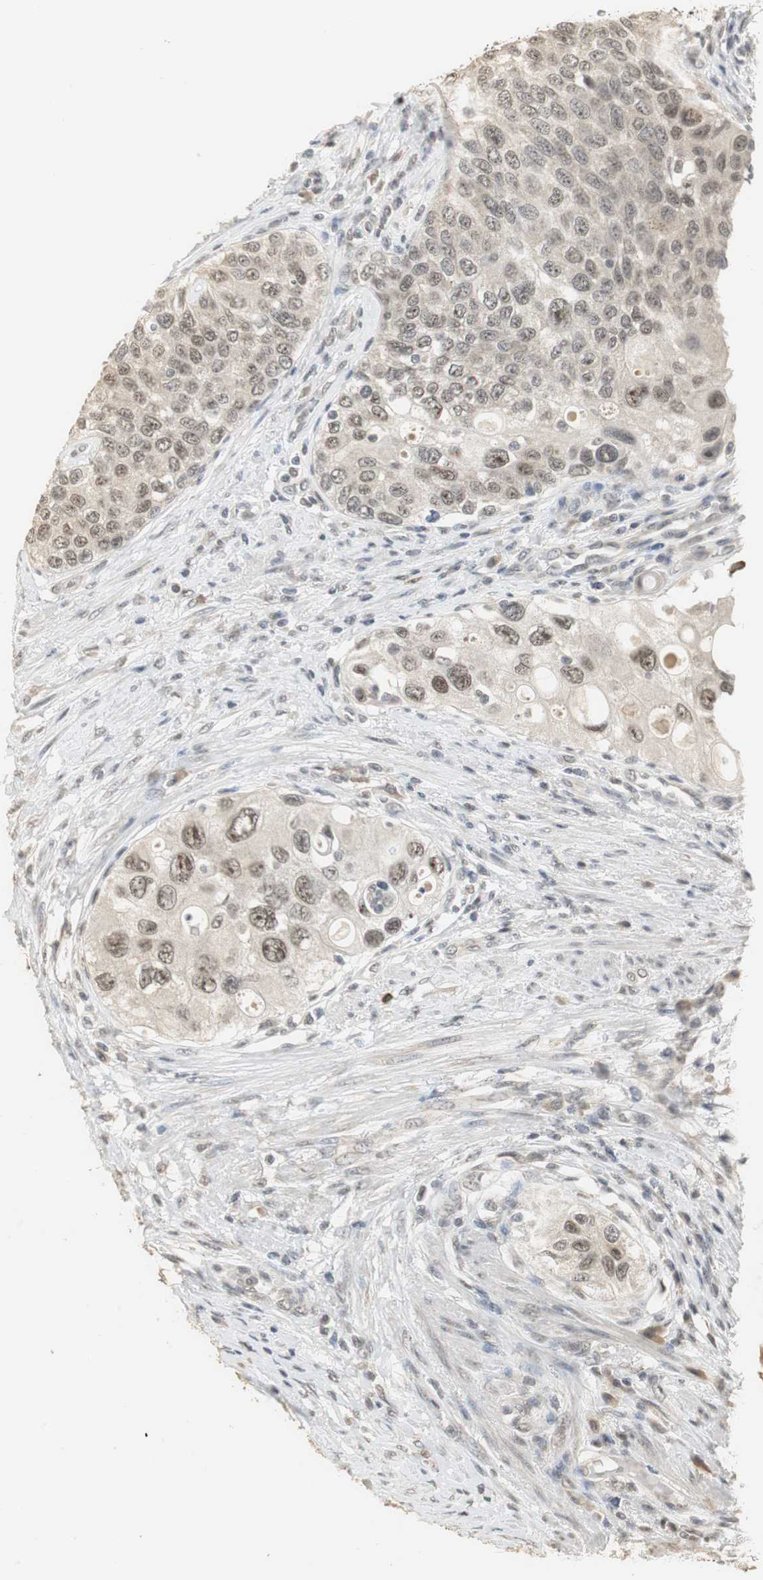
{"staining": {"intensity": "weak", "quantity": "<25%", "location": "cytoplasmic/membranous,nuclear"}, "tissue": "urothelial cancer", "cell_type": "Tumor cells", "image_type": "cancer", "snomed": [{"axis": "morphology", "description": "Urothelial carcinoma, High grade"}, {"axis": "topography", "description": "Urinary bladder"}], "caption": "This is an IHC image of human high-grade urothelial carcinoma. There is no expression in tumor cells.", "gene": "ELOA", "patient": {"sex": "female", "age": 56}}